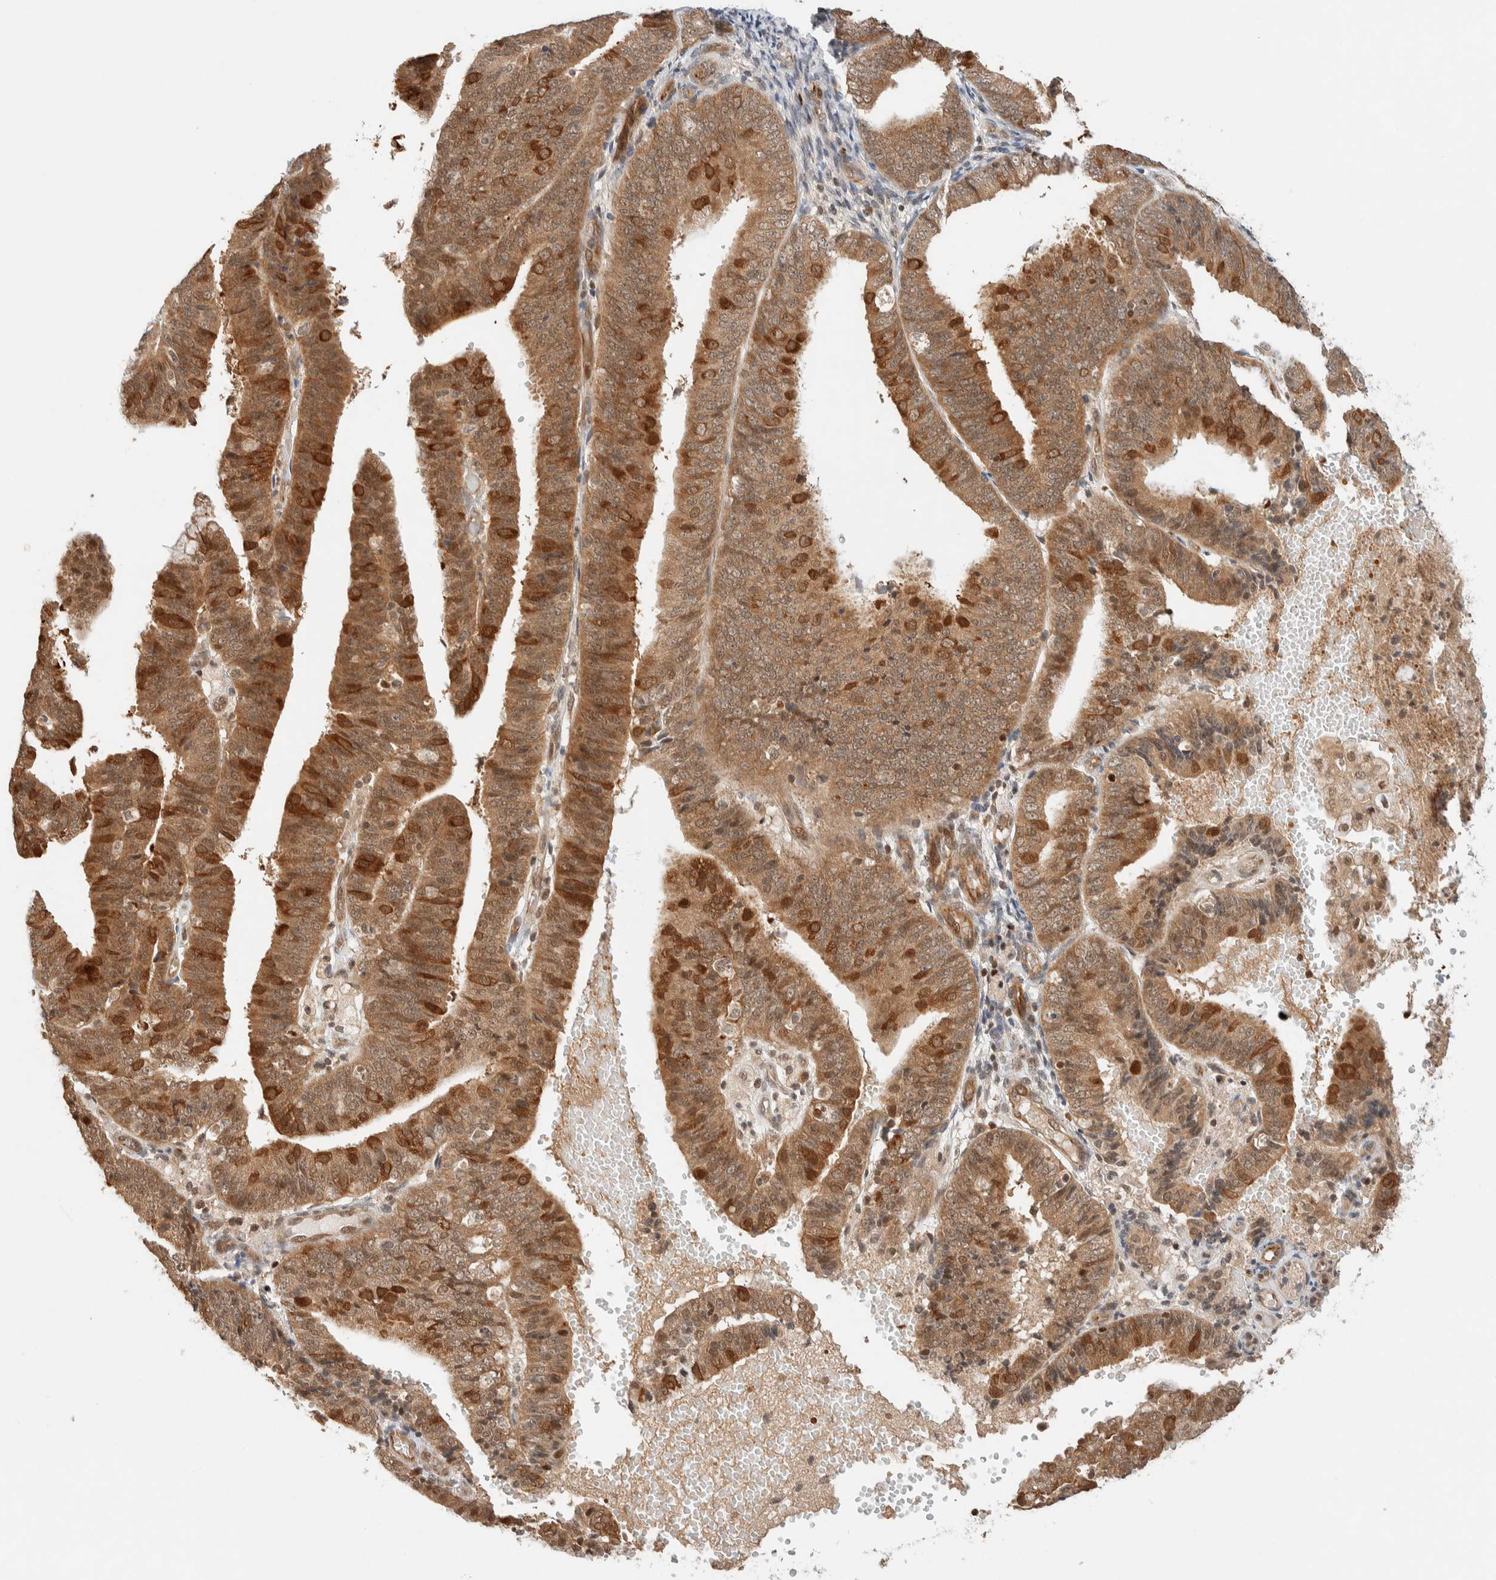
{"staining": {"intensity": "moderate", "quantity": ">75%", "location": "cytoplasmic/membranous"}, "tissue": "endometrial cancer", "cell_type": "Tumor cells", "image_type": "cancer", "snomed": [{"axis": "morphology", "description": "Adenocarcinoma, NOS"}, {"axis": "topography", "description": "Endometrium"}], "caption": "High-magnification brightfield microscopy of endometrial cancer (adenocarcinoma) stained with DAB (brown) and counterstained with hematoxylin (blue). tumor cells exhibit moderate cytoplasmic/membranous positivity is appreciated in approximately>75% of cells.", "gene": "C8orf76", "patient": {"sex": "female", "age": 63}}